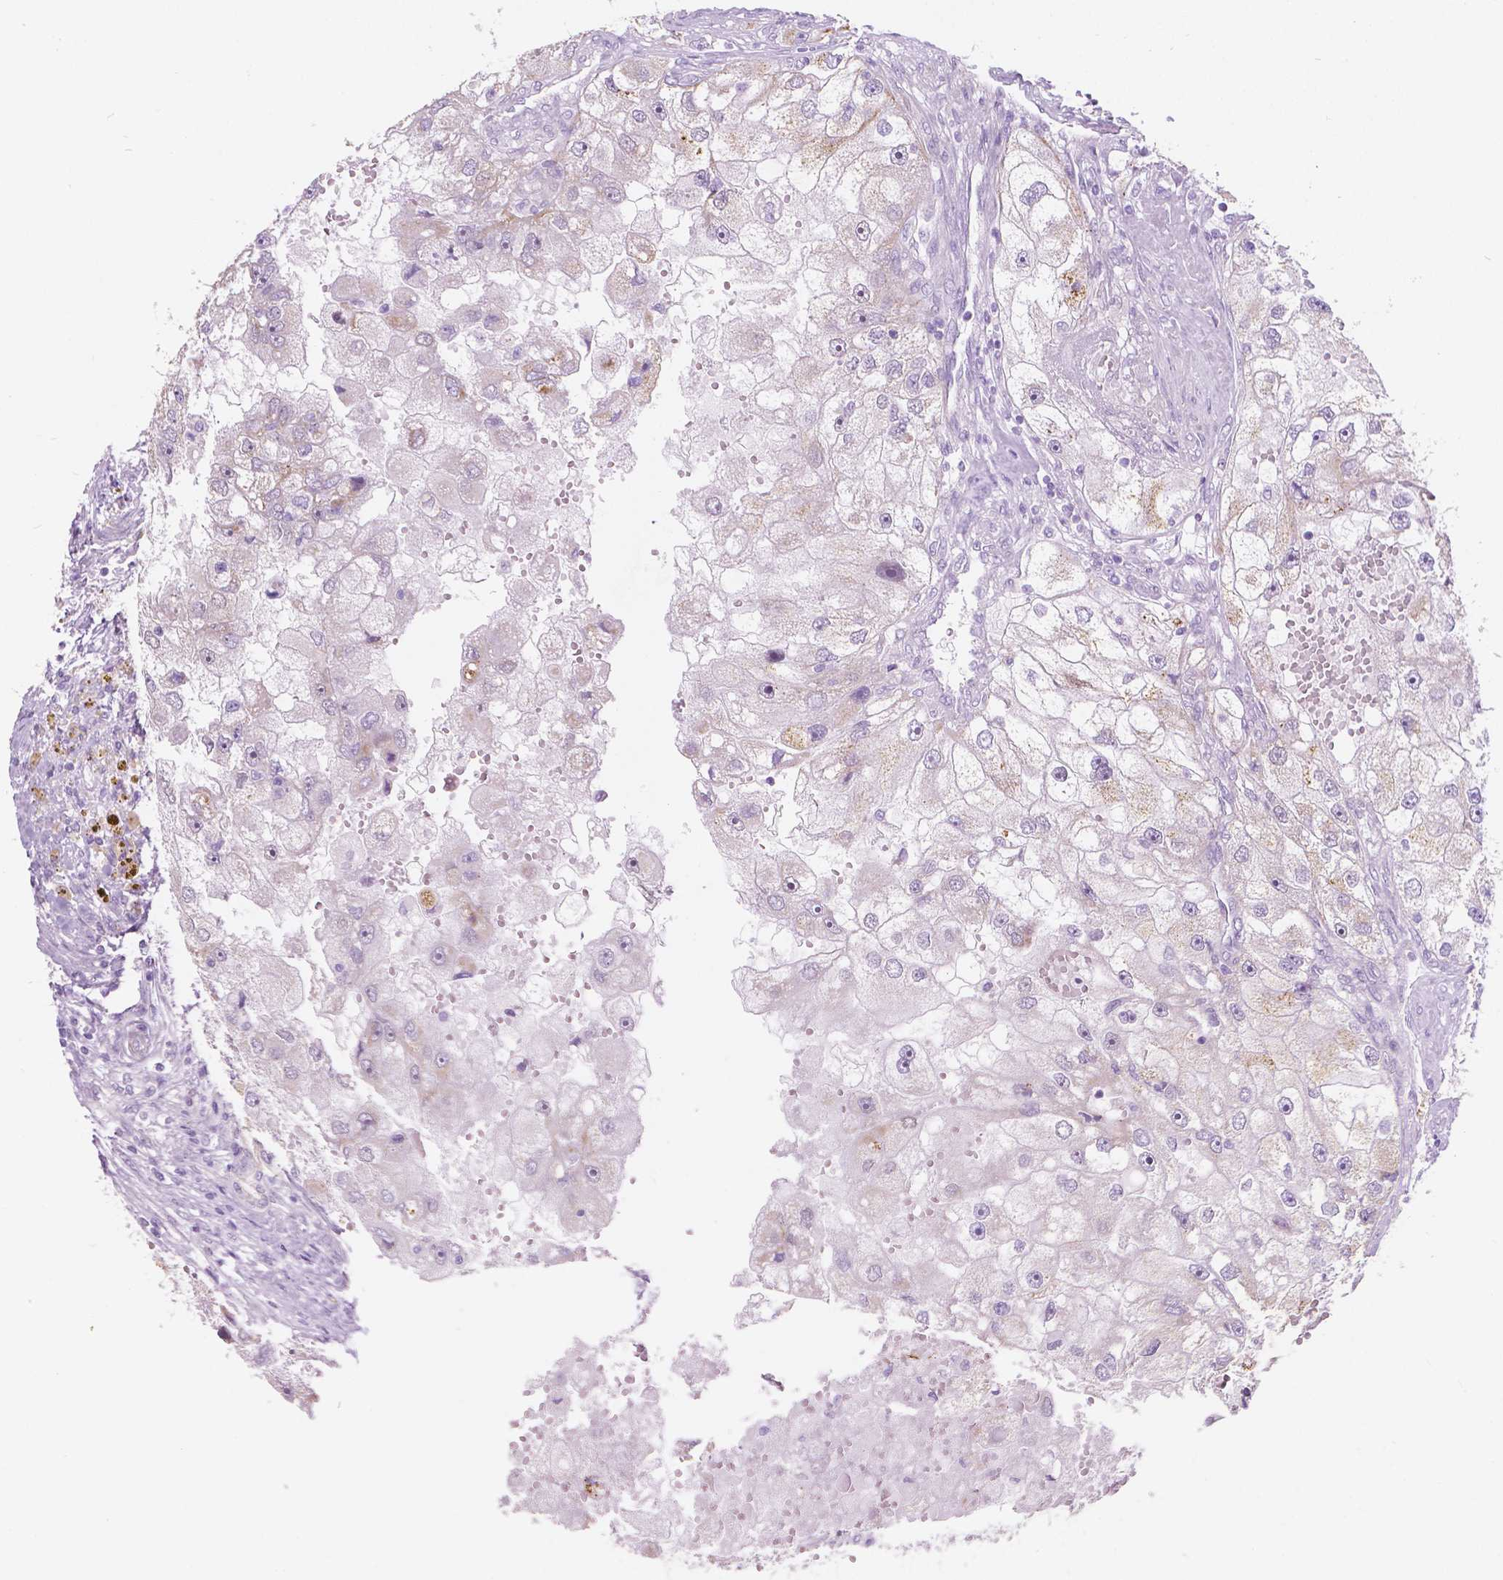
{"staining": {"intensity": "negative", "quantity": "none", "location": "none"}, "tissue": "renal cancer", "cell_type": "Tumor cells", "image_type": "cancer", "snomed": [{"axis": "morphology", "description": "Adenocarcinoma, NOS"}, {"axis": "topography", "description": "Kidney"}], "caption": "Image shows no significant protein expression in tumor cells of renal cancer (adenocarcinoma). (Stains: DAB immunohistochemistry with hematoxylin counter stain, Microscopy: brightfield microscopy at high magnification).", "gene": "NOS1AP", "patient": {"sex": "male", "age": 63}}